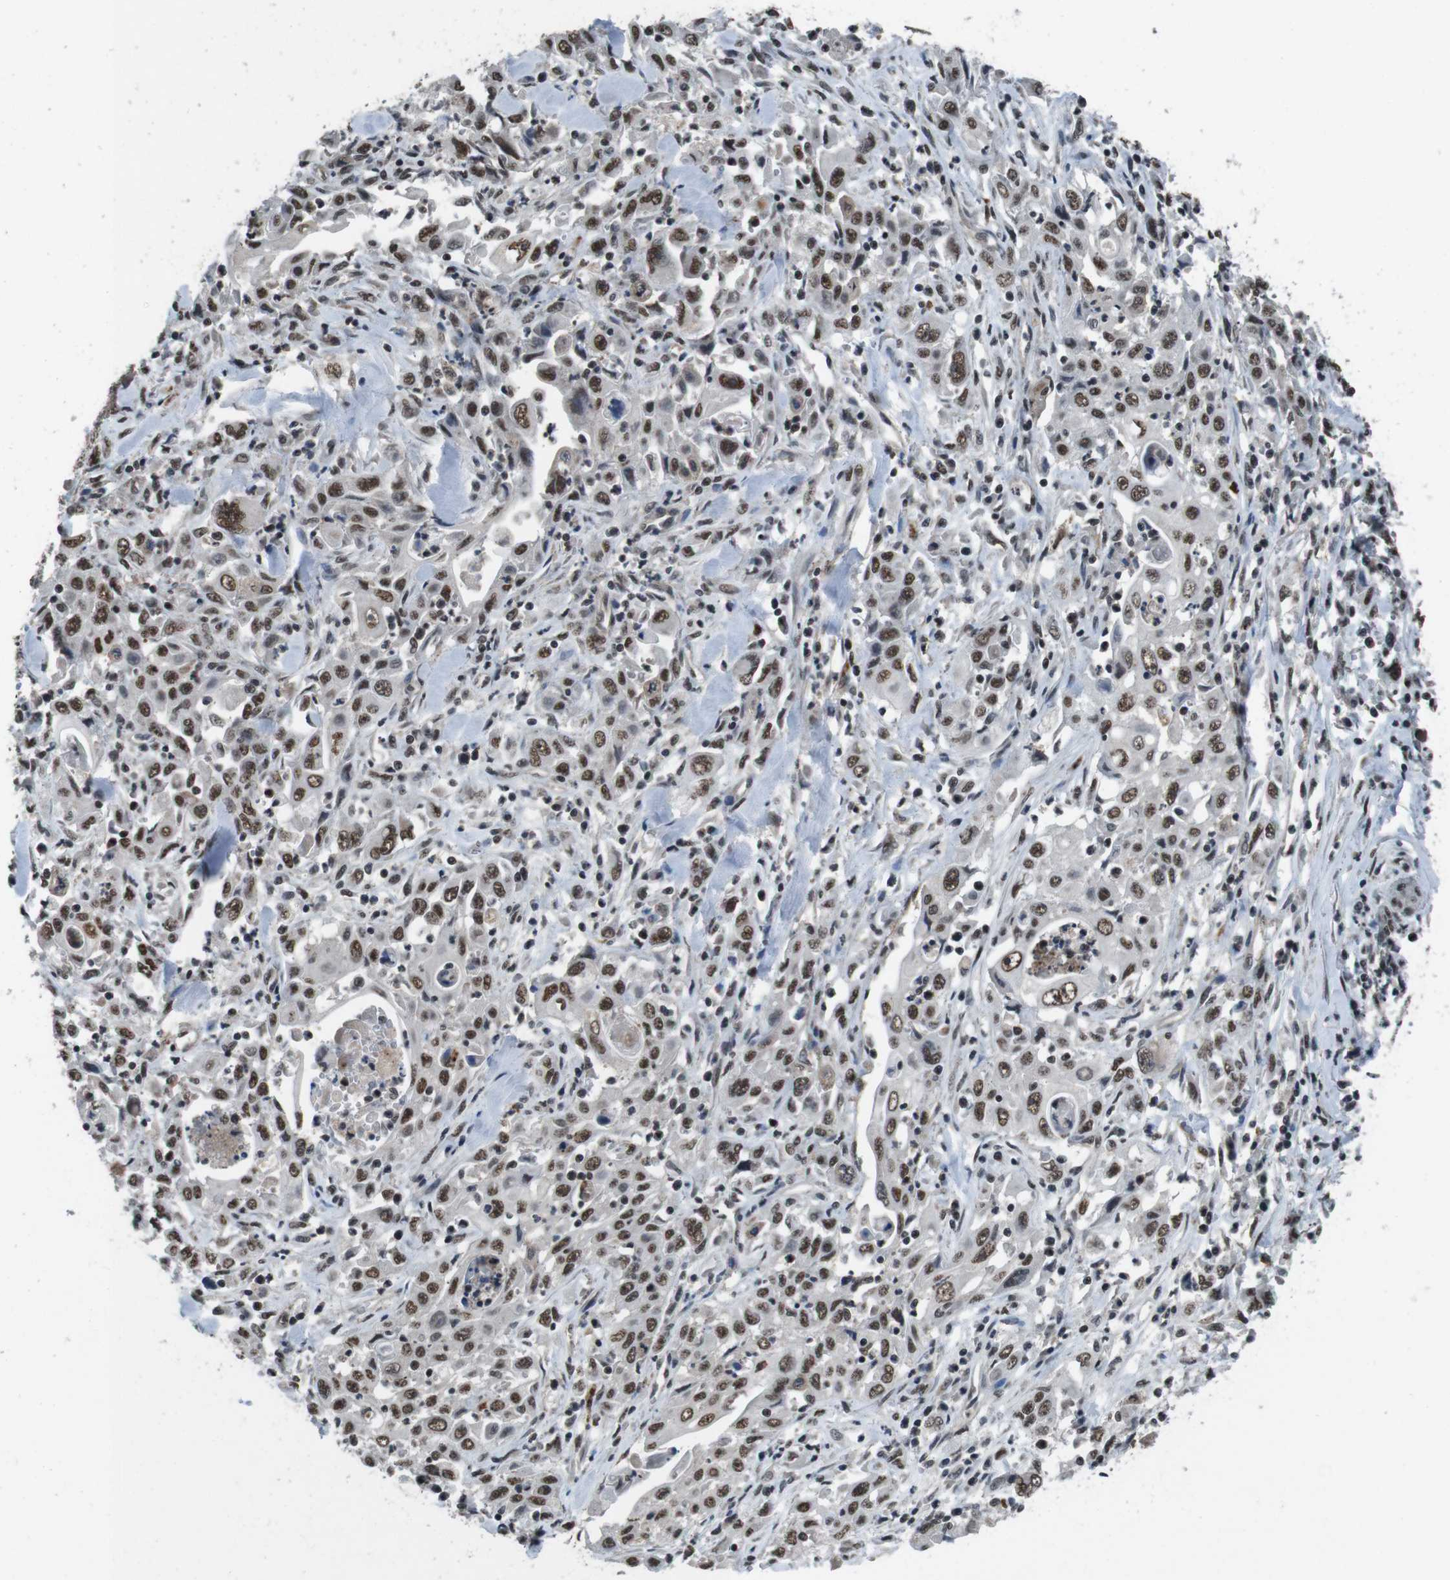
{"staining": {"intensity": "moderate", "quantity": ">75%", "location": "nuclear"}, "tissue": "pancreatic cancer", "cell_type": "Tumor cells", "image_type": "cancer", "snomed": [{"axis": "morphology", "description": "Adenocarcinoma, NOS"}, {"axis": "topography", "description": "Pancreas"}], "caption": "Immunohistochemistry (IHC) histopathology image of neoplastic tissue: human adenocarcinoma (pancreatic) stained using IHC displays medium levels of moderate protein expression localized specifically in the nuclear of tumor cells, appearing as a nuclear brown color.", "gene": "NR4A2", "patient": {"sex": "male", "age": 70}}